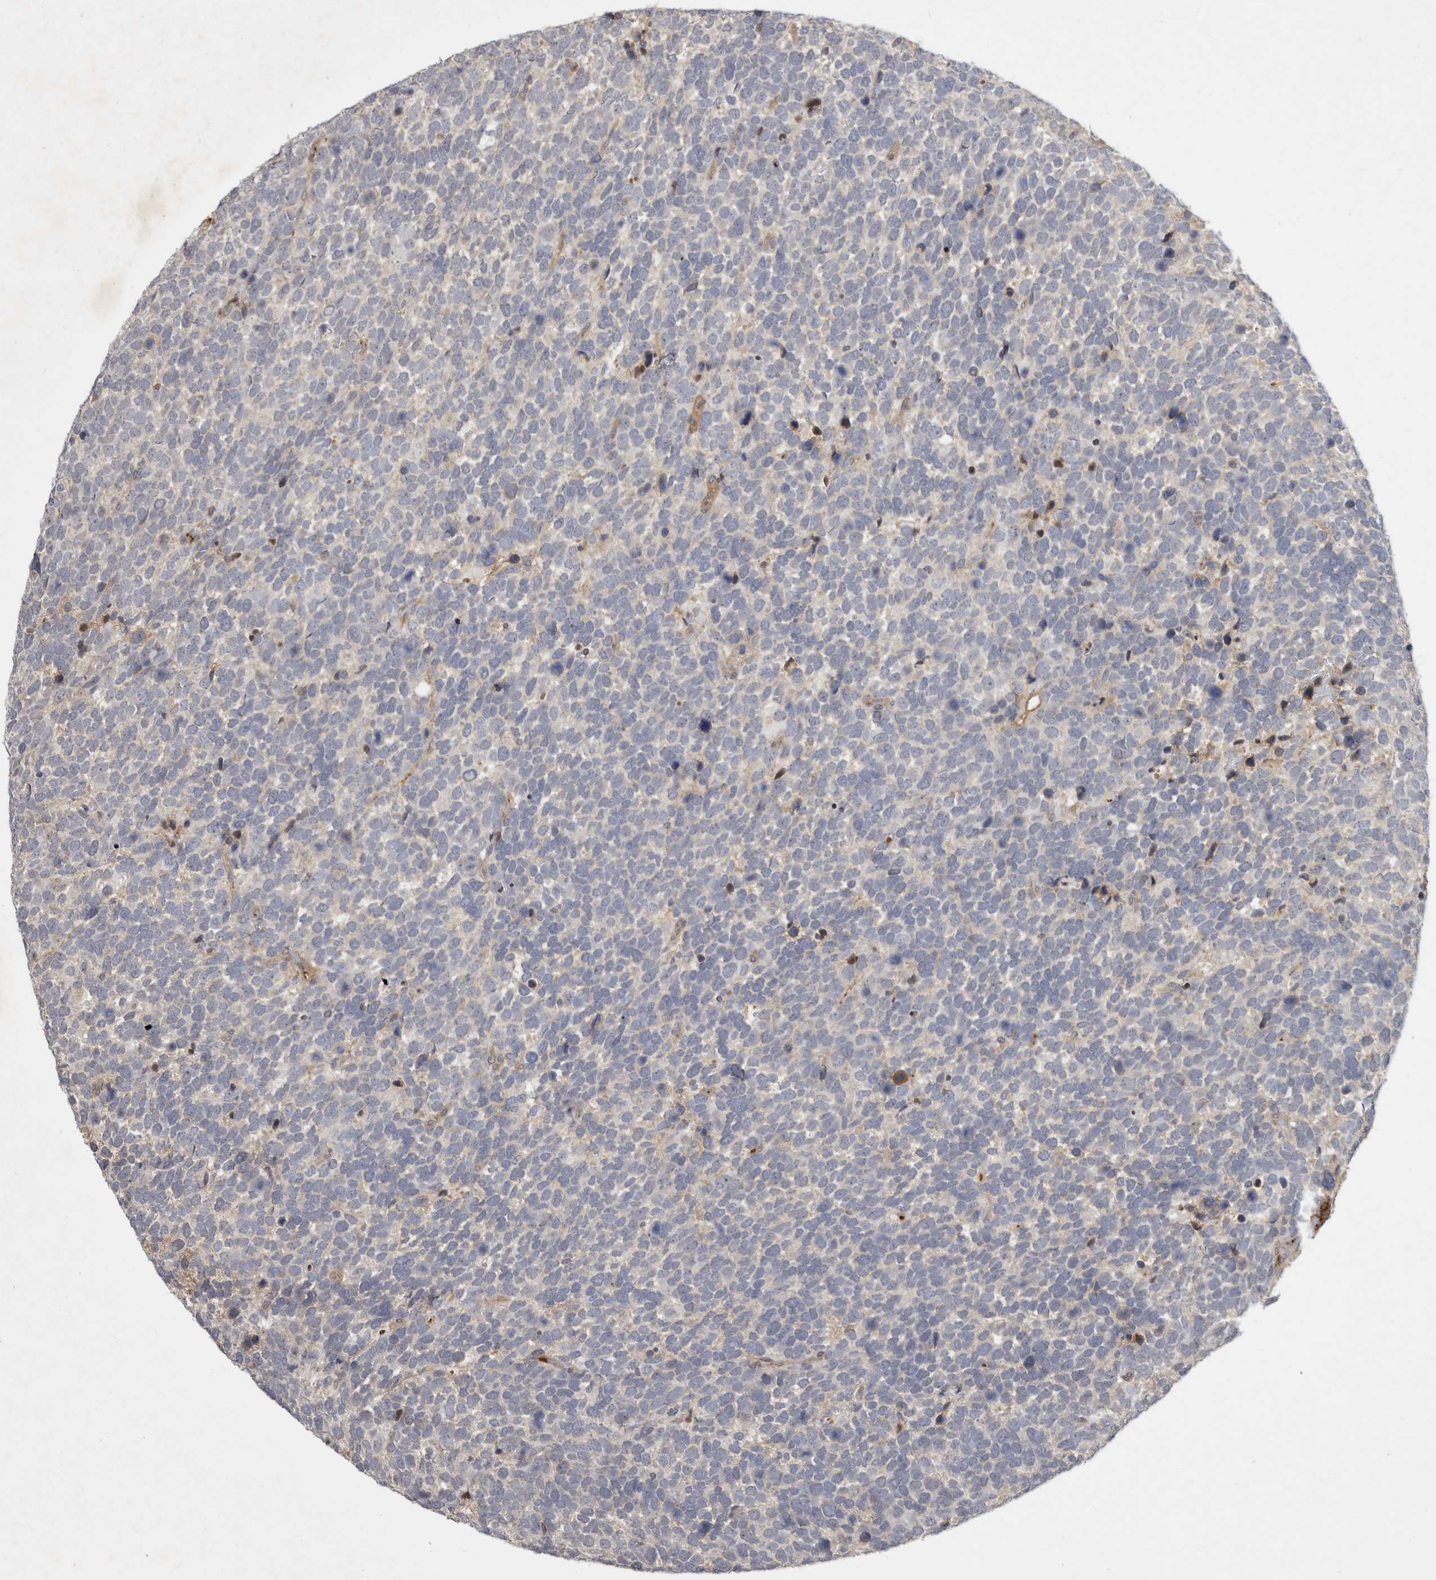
{"staining": {"intensity": "negative", "quantity": "none", "location": "none"}, "tissue": "urothelial cancer", "cell_type": "Tumor cells", "image_type": "cancer", "snomed": [{"axis": "morphology", "description": "Urothelial carcinoma, High grade"}, {"axis": "topography", "description": "Urinary bladder"}], "caption": "A micrograph of human urothelial cancer is negative for staining in tumor cells. The staining is performed using DAB brown chromogen with nuclei counter-stained in using hematoxylin.", "gene": "DNAJC28", "patient": {"sex": "female", "age": 82}}